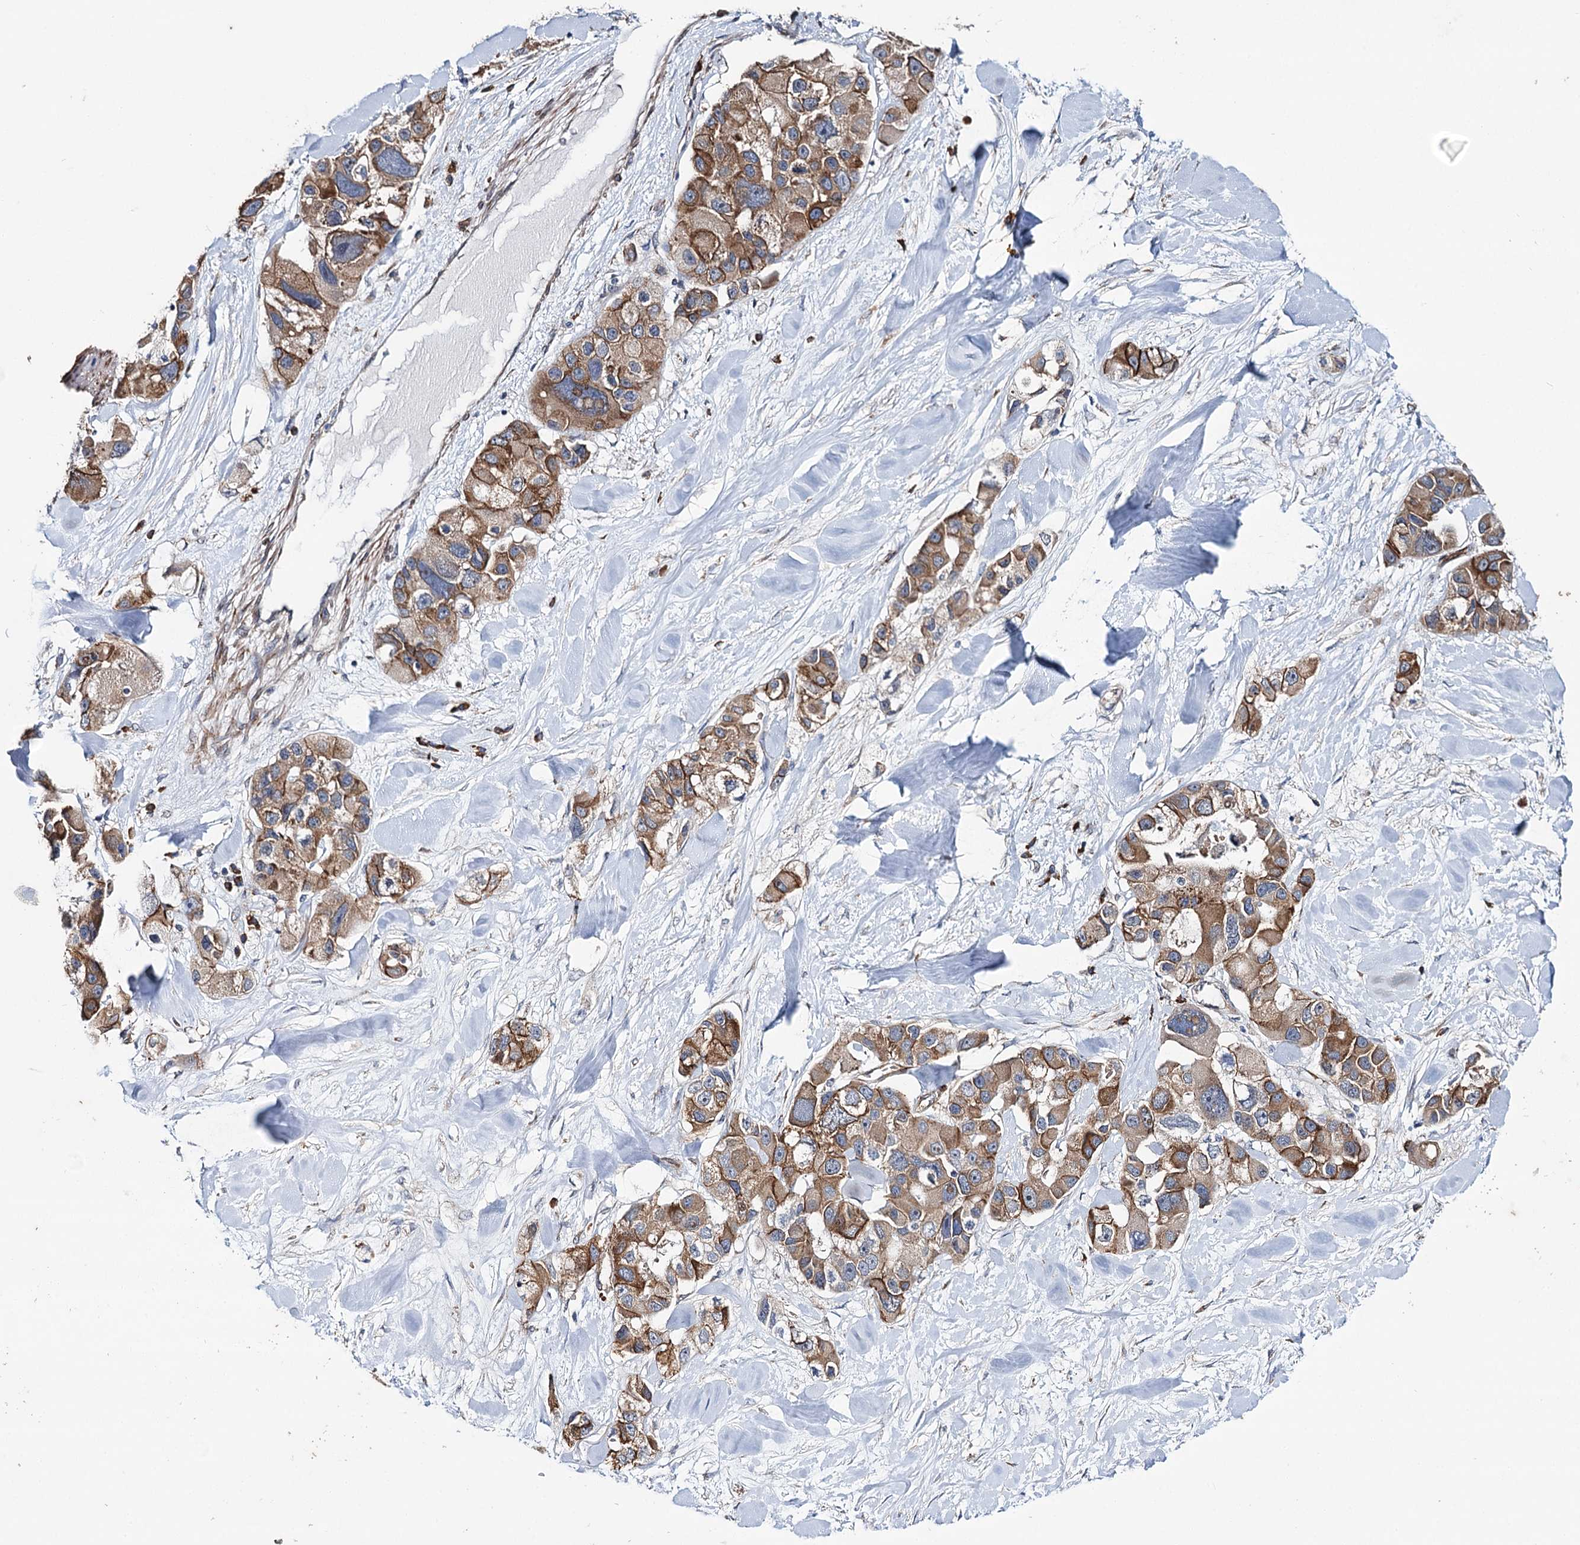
{"staining": {"intensity": "moderate", "quantity": ">75%", "location": "cytoplasmic/membranous"}, "tissue": "lung cancer", "cell_type": "Tumor cells", "image_type": "cancer", "snomed": [{"axis": "morphology", "description": "Adenocarcinoma, NOS"}, {"axis": "topography", "description": "Lung"}], "caption": "High-magnification brightfield microscopy of lung adenocarcinoma stained with DAB (3,3'-diaminobenzidine) (brown) and counterstained with hematoxylin (blue). tumor cells exhibit moderate cytoplasmic/membranous expression is seen in approximately>75% of cells.", "gene": "SPATS2", "patient": {"sex": "female", "age": 54}}